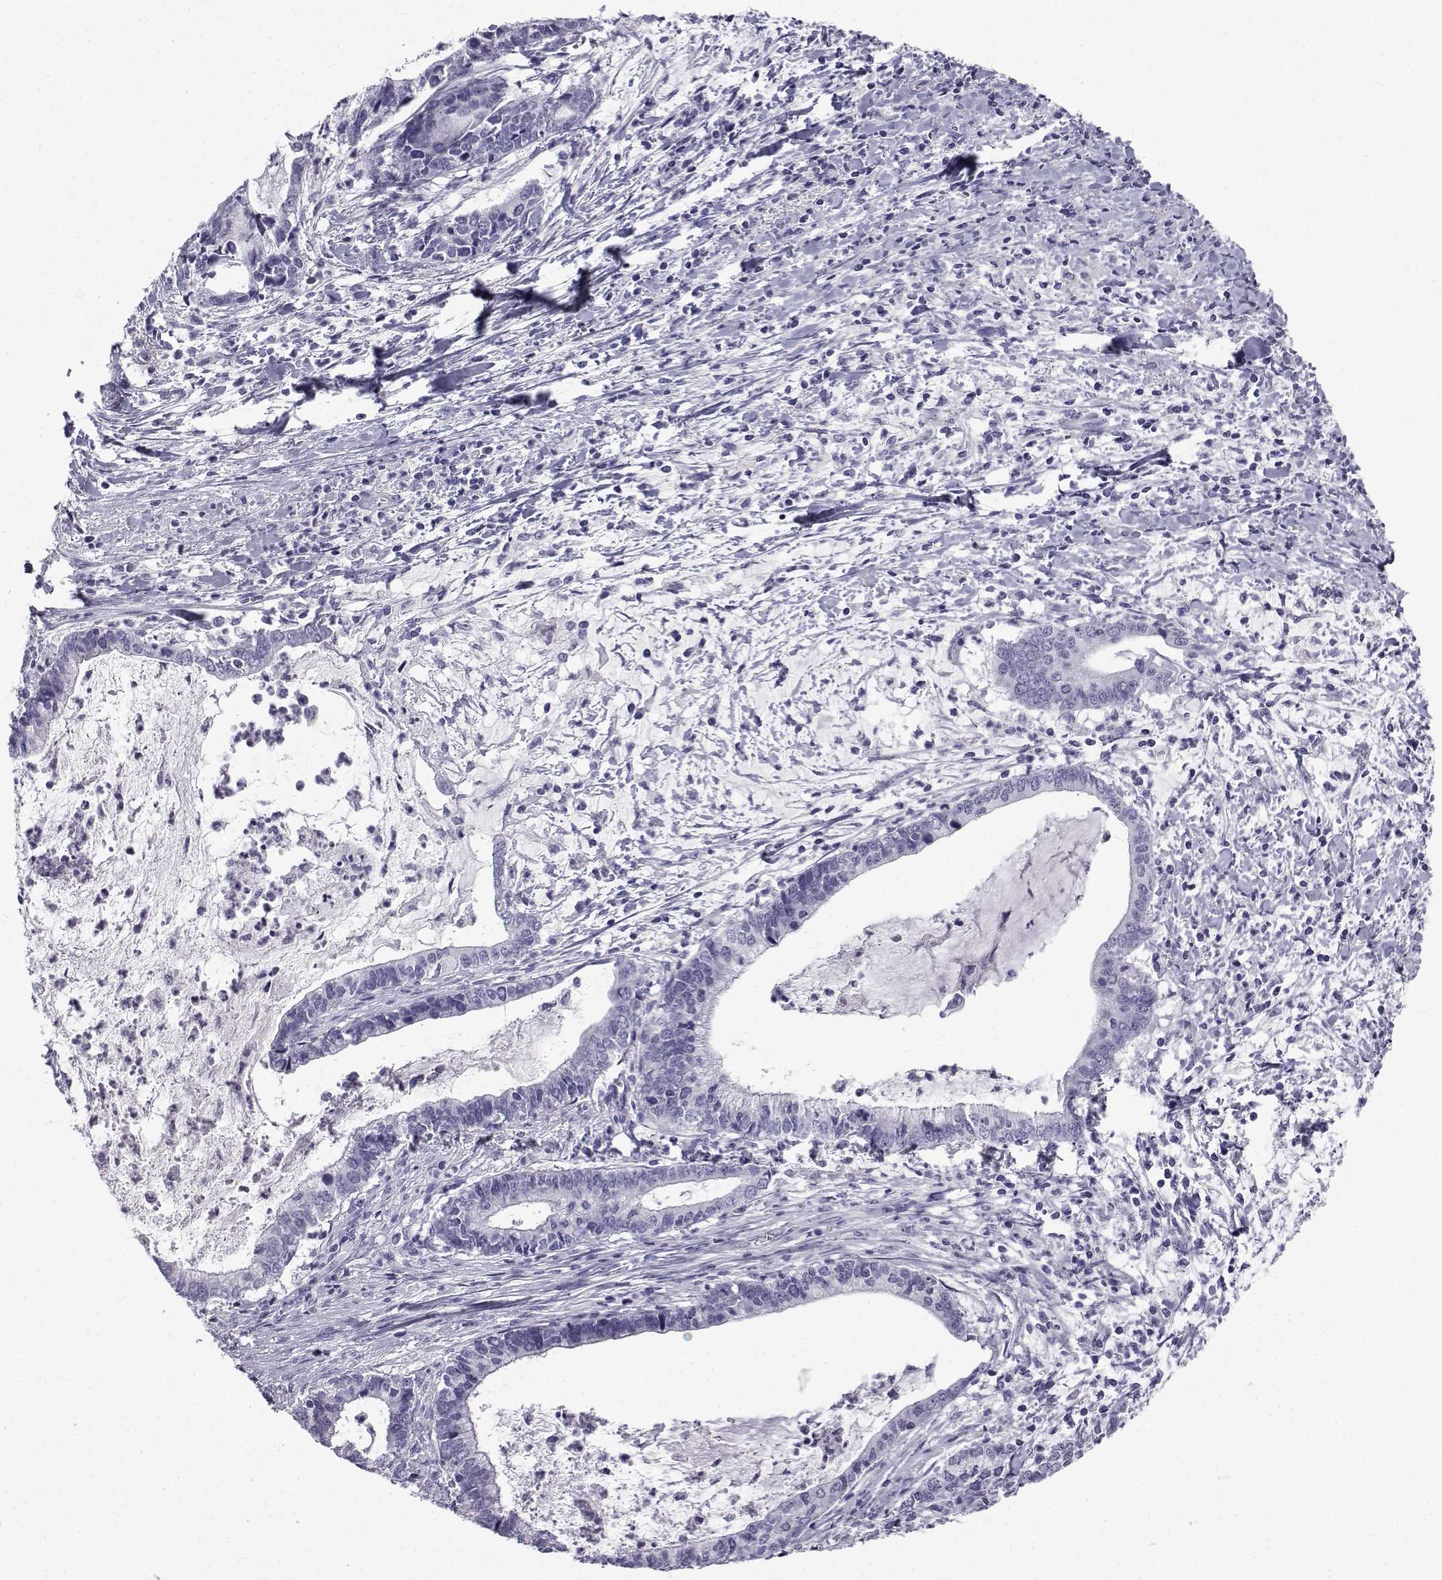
{"staining": {"intensity": "negative", "quantity": "none", "location": "none"}, "tissue": "cervical cancer", "cell_type": "Tumor cells", "image_type": "cancer", "snomed": [{"axis": "morphology", "description": "Adenocarcinoma, NOS"}, {"axis": "topography", "description": "Cervix"}], "caption": "Tumor cells show no significant protein staining in adenocarcinoma (cervical).", "gene": "PCSK1N", "patient": {"sex": "female", "age": 42}}